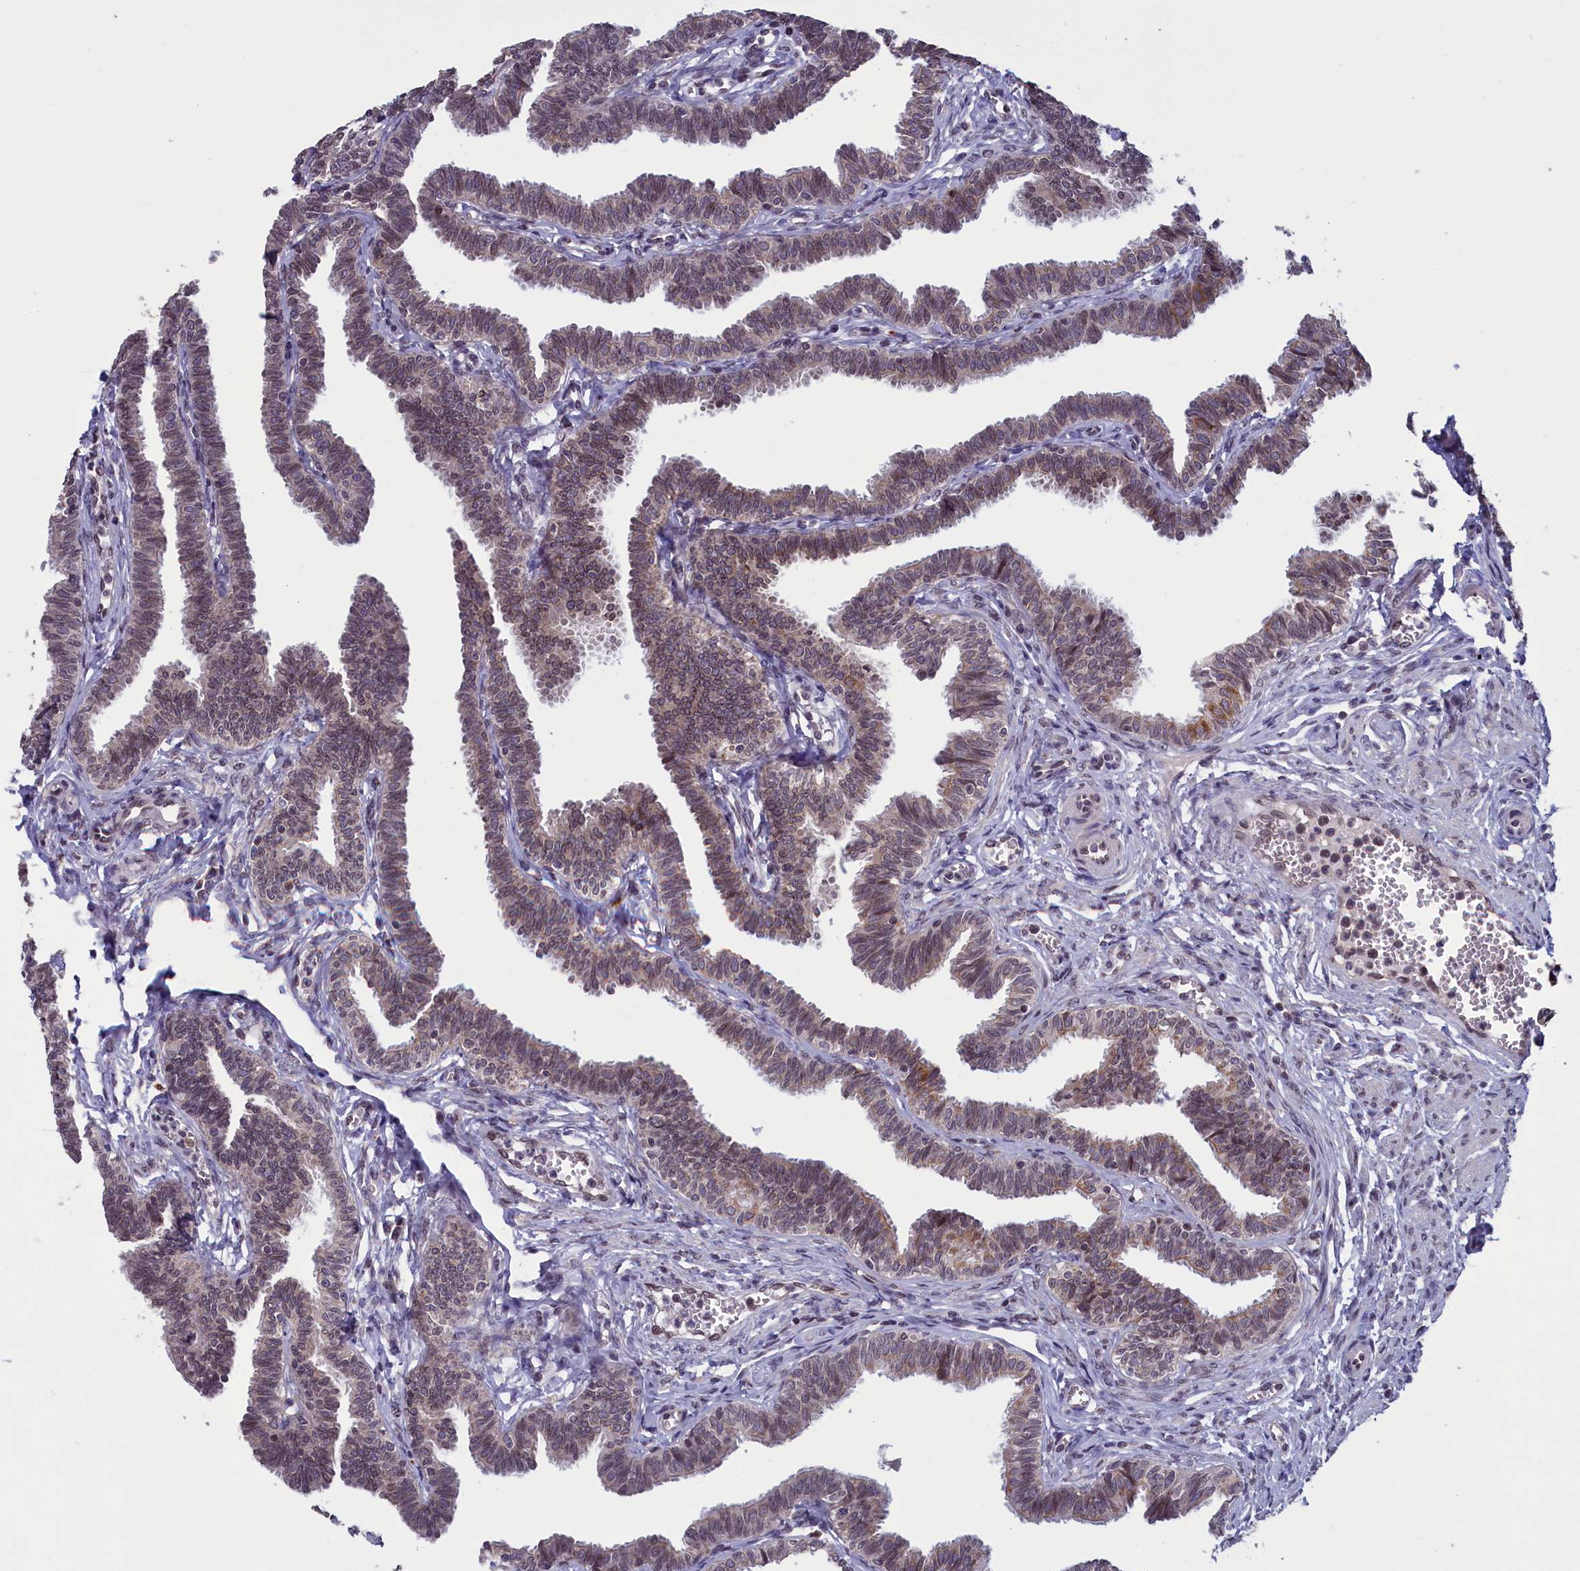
{"staining": {"intensity": "moderate", "quantity": ">75%", "location": "cytoplasmic/membranous,nuclear"}, "tissue": "fallopian tube", "cell_type": "Glandular cells", "image_type": "normal", "snomed": [{"axis": "morphology", "description": "Normal tissue, NOS"}, {"axis": "topography", "description": "Fallopian tube"}, {"axis": "topography", "description": "Ovary"}], "caption": "Approximately >75% of glandular cells in benign fallopian tube show moderate cytoplasmic/membranous,nuclear protein positivity as visualized by brown immunohistochemical staining.", "gene": "PARS2", "patient": {"sex": "female", "age": 23}}